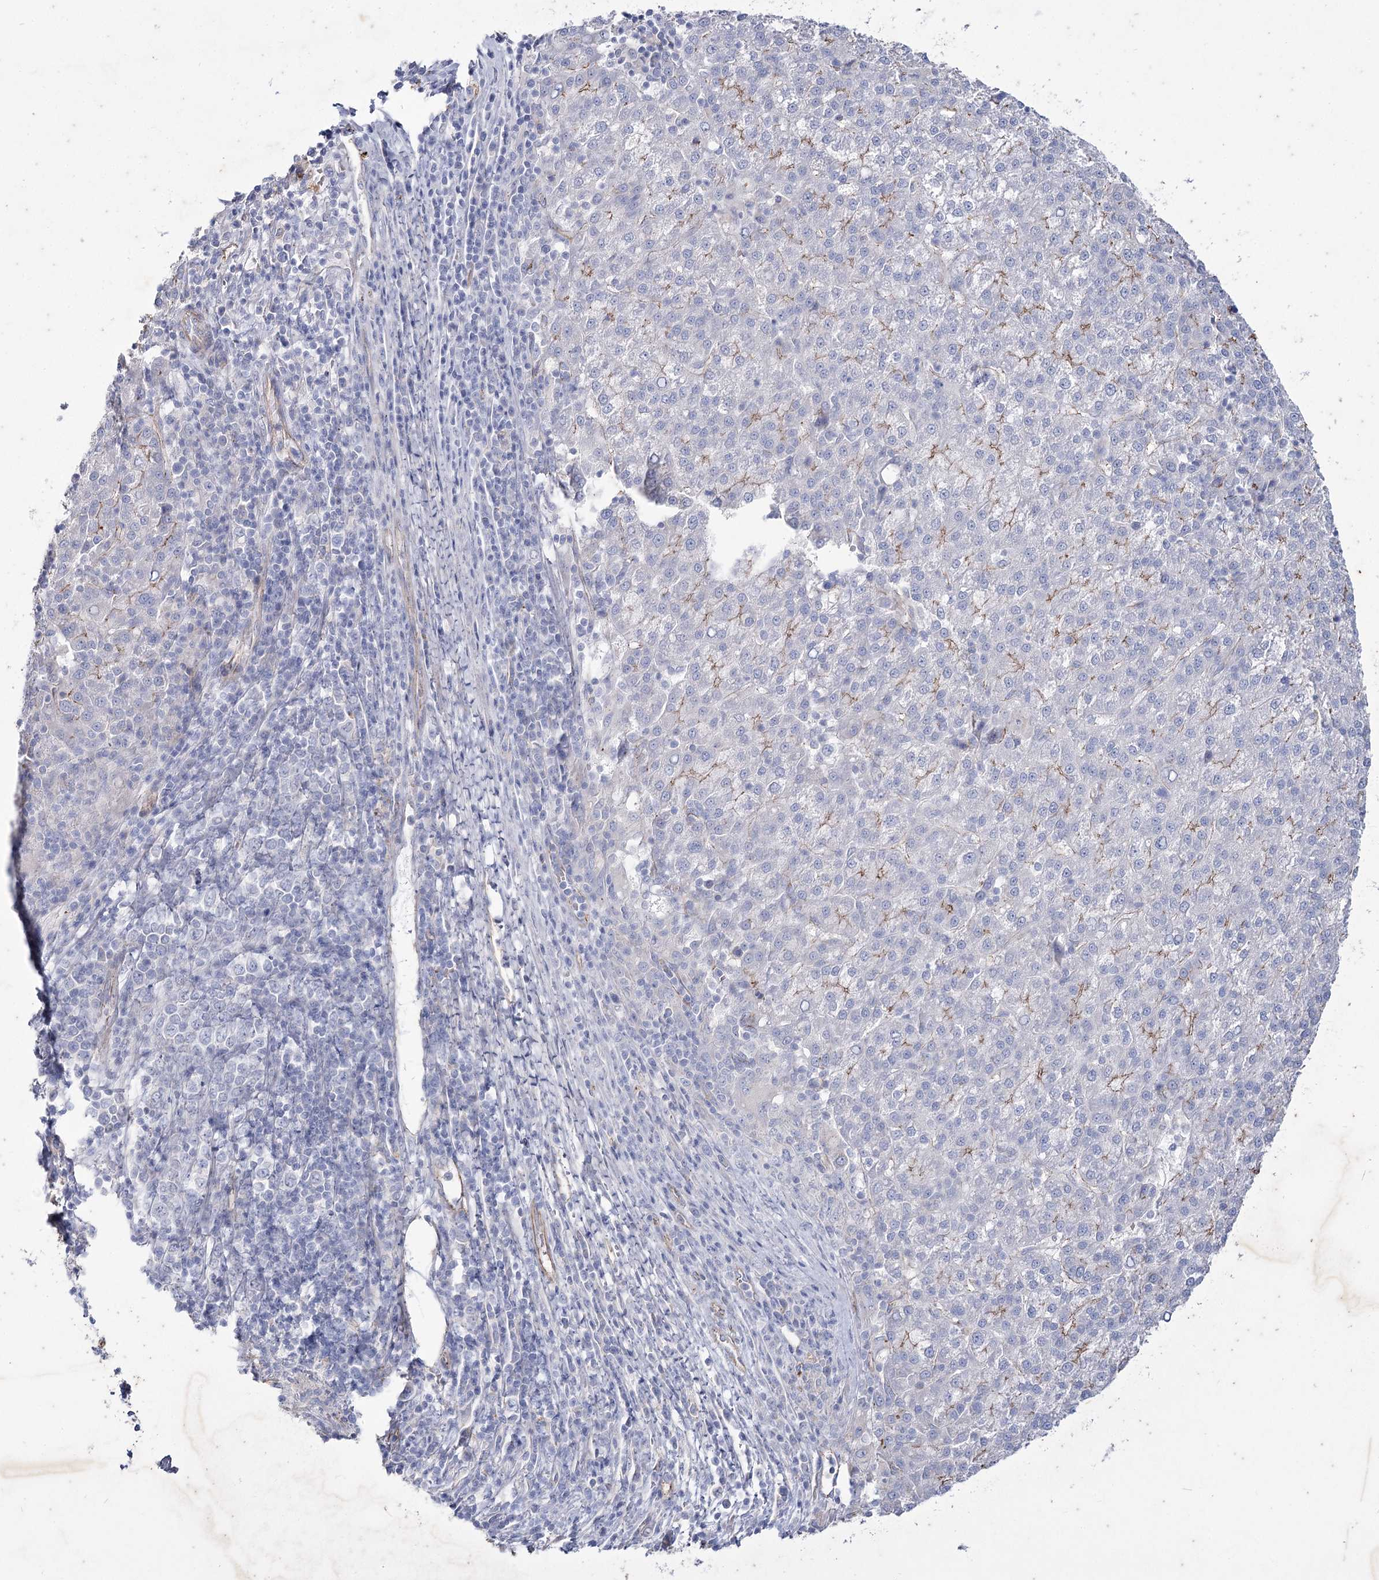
{"staining": {"intensity": "weak", "quantity": "<25%", "location": "cytoplasmic/membranous"}, "tissue": "liver cancer", "cell_type": "Tumor cells", "image_type": "cancer", "snomed": [{"axis": "morphology", "description": "Carcinoma, Hepatocellular, NOS"}, {"axis": "topography", "description": "Liver"}], "caption": "An immunohistochemistry (IHC) micrograph of liver cancer (hepatocellular carcinoma) is shown. There is no staining in tumor cells of liver cancer (hepatocellular carcinoma). (Stains: DAB (3,3'-diaminobenzidine) IHC with hematoxylin counter stain, Microscopy: brightfield microscopy at high magnification).", "gene": "LDLRAD3", "patient": {"sex": "female", "age": 58}}